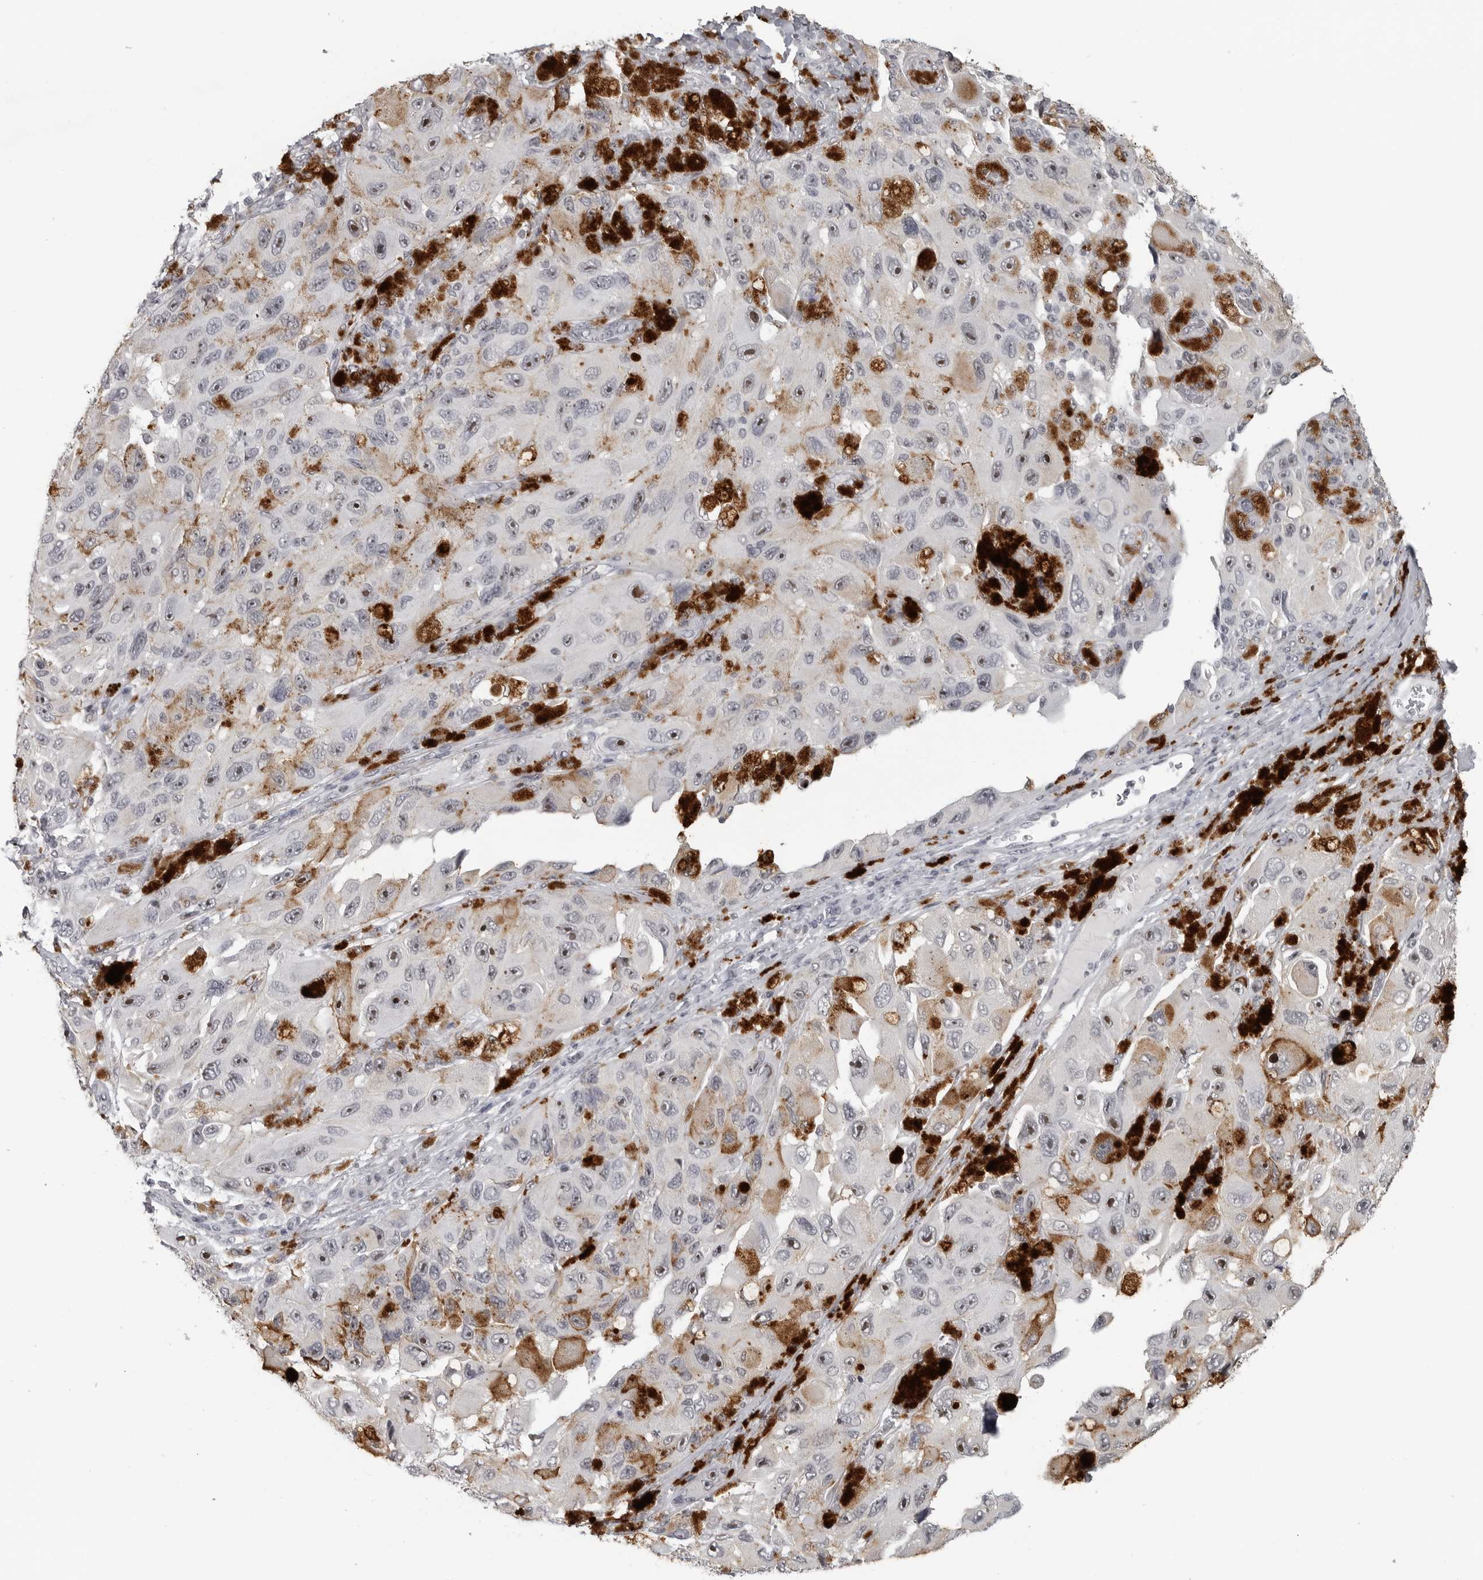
{"staining": {"intensity": "moderate", "quantity": "25%-75%", "location": "nuclear"}, "tissue": "melanoma", "cell_type": "Tumor cells", "image_type": "cancer", "snomed": [{"axis": "morphology", "description": "Malignant melanoma, NOS"}, {"axis": "topography", "description": "Skin"}], "caption": "Brown immunohistochemical staining in malignant melanoma displays moderate nuclear positivity in about 25%-75% of tumor cells.", "gene": "DDX54", "patient": {"sex": "female", "age": 73}}